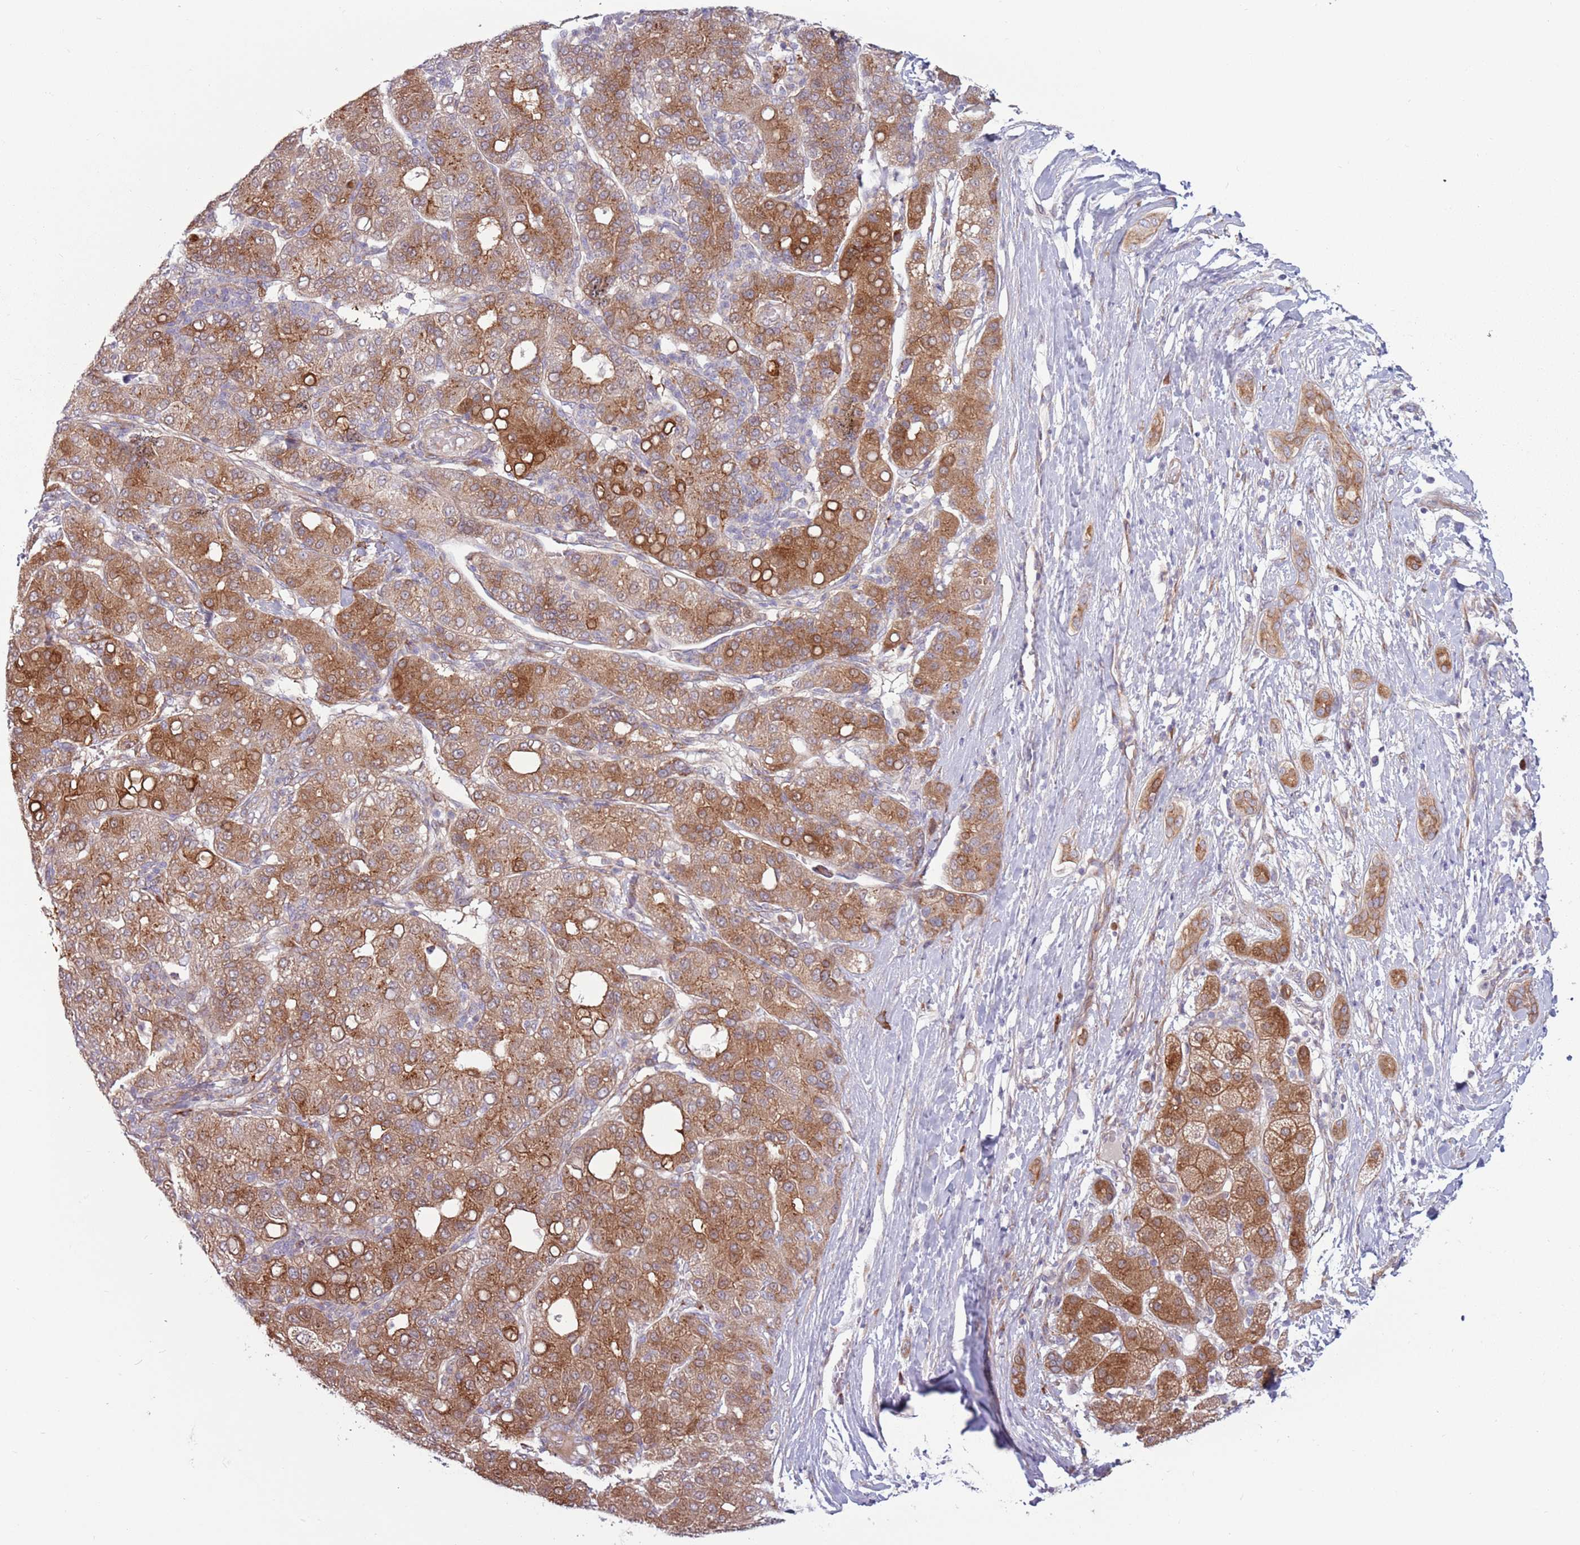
{"staining": {"intensity": "moderate", "quantity": ">75%", "location": "cytoplasmic/membranous"}, "tissue": "liver cancer", "cell_type": "Tumor cells", "image_type": "cancer", "snomed": [{"axis": "morphology", "description": "Carcinoma, Hepatocellular, NOS"}, {"axis": "topography", "description": "Liver"}], "caption": "Immunohistochemical staining of hepatocellular carcinoma (liver) exhibits medium levels of moderate cytoplasmic/membranous protein positivity in about >75% of tumor cells.", "gene": "CCDC150", "patient": {"sex": "male", "age": 65}}